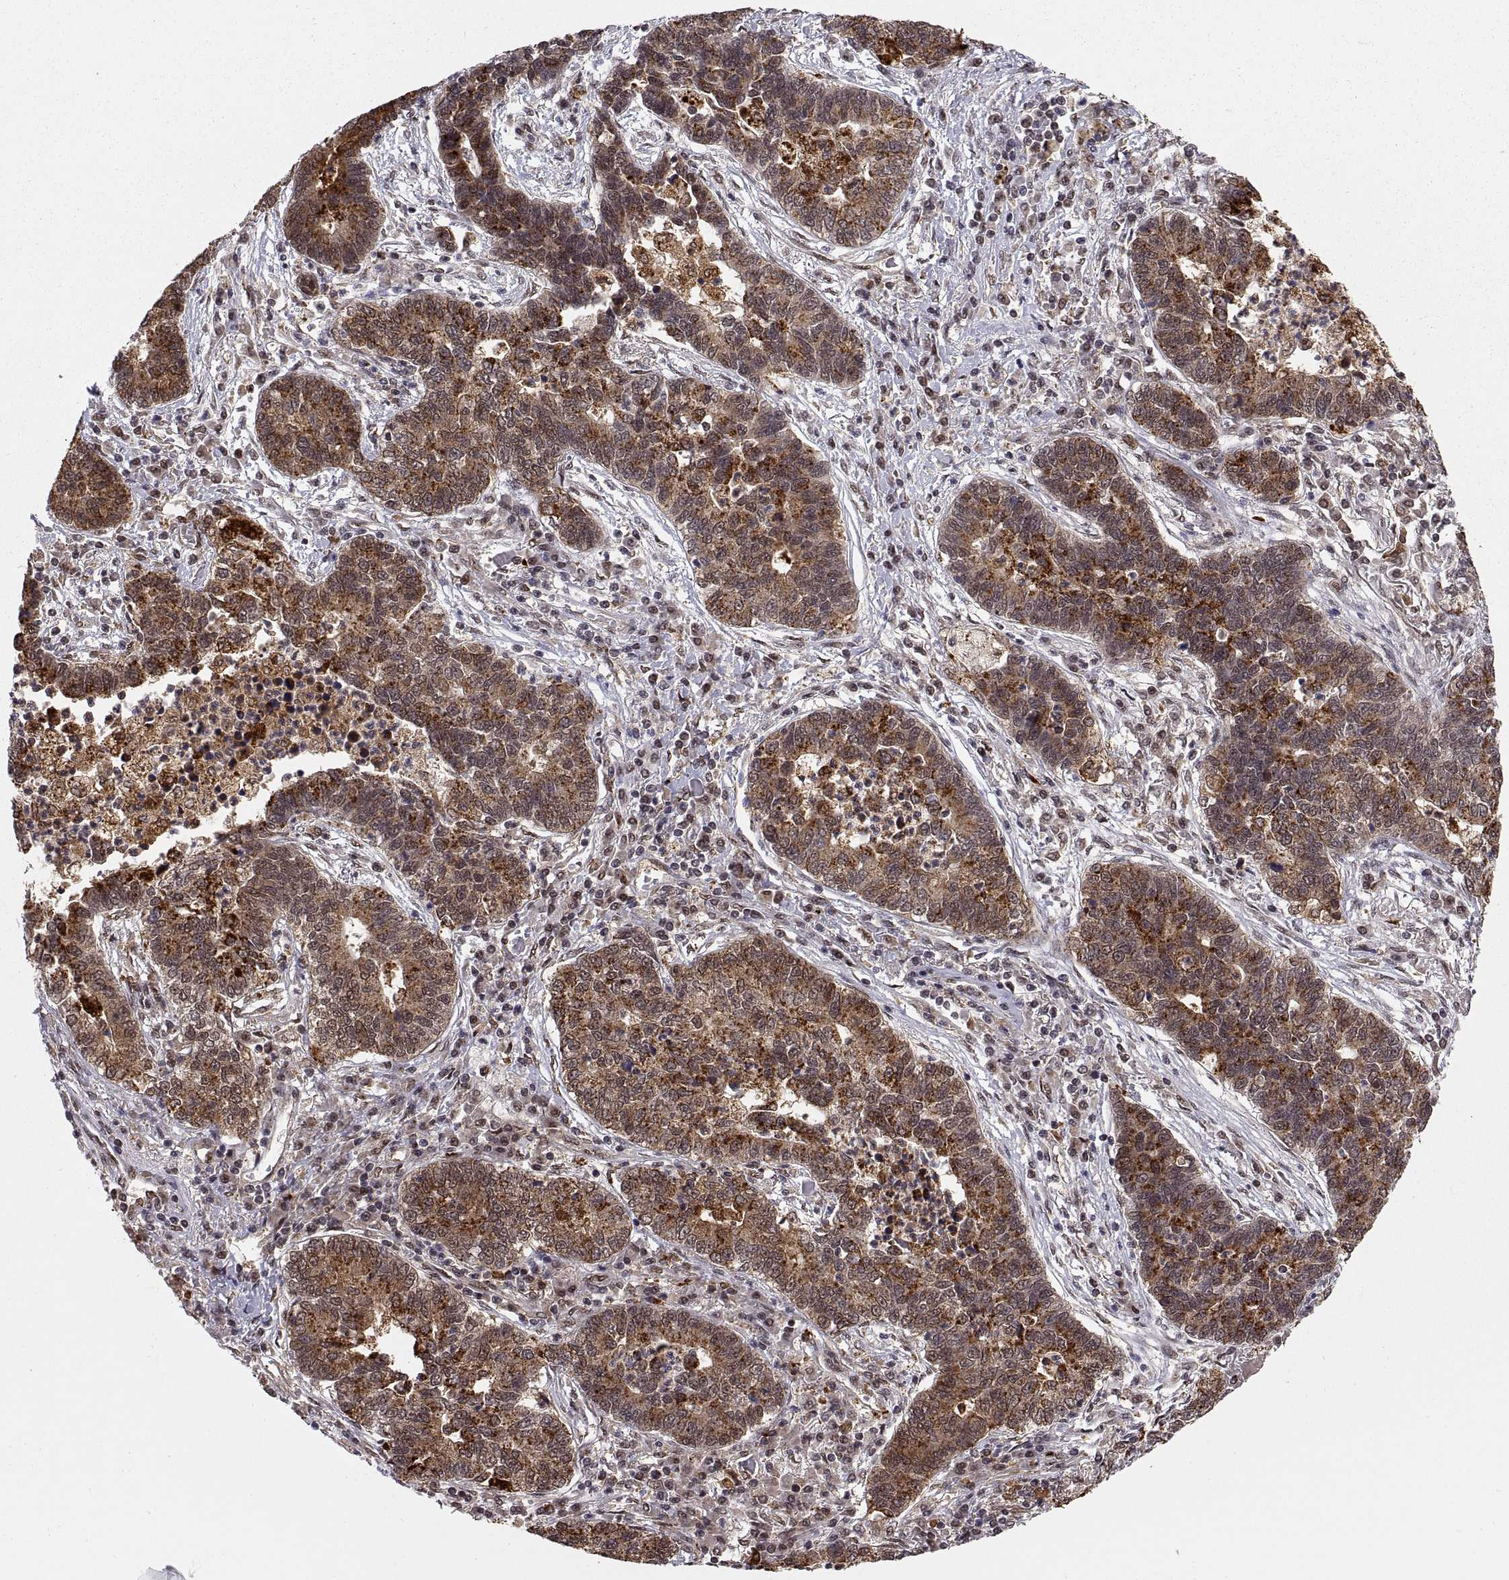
{"staining": {"intensity": "moderate", "quantity": ">75%", "location": "cytoplasmic/membranous"}, "tissue": "lung cancer", "cell_type": "Tumor cells", "image_type": "cancer", "snomed": [{"axis": "morphology", "description": "Adenocarcinoma, NOS"}, {"axis": "topography", "description": "Lung"}], "caption": "DAB immunohistochemical staining of lung cancer (adenocarcinoma) demonstrates moderate cytoplasmic/membranous protein positivity in approximately >75% of tumor cells.", "gene": "PSMC2", "patient": {"sex": "female", "age": 57}}